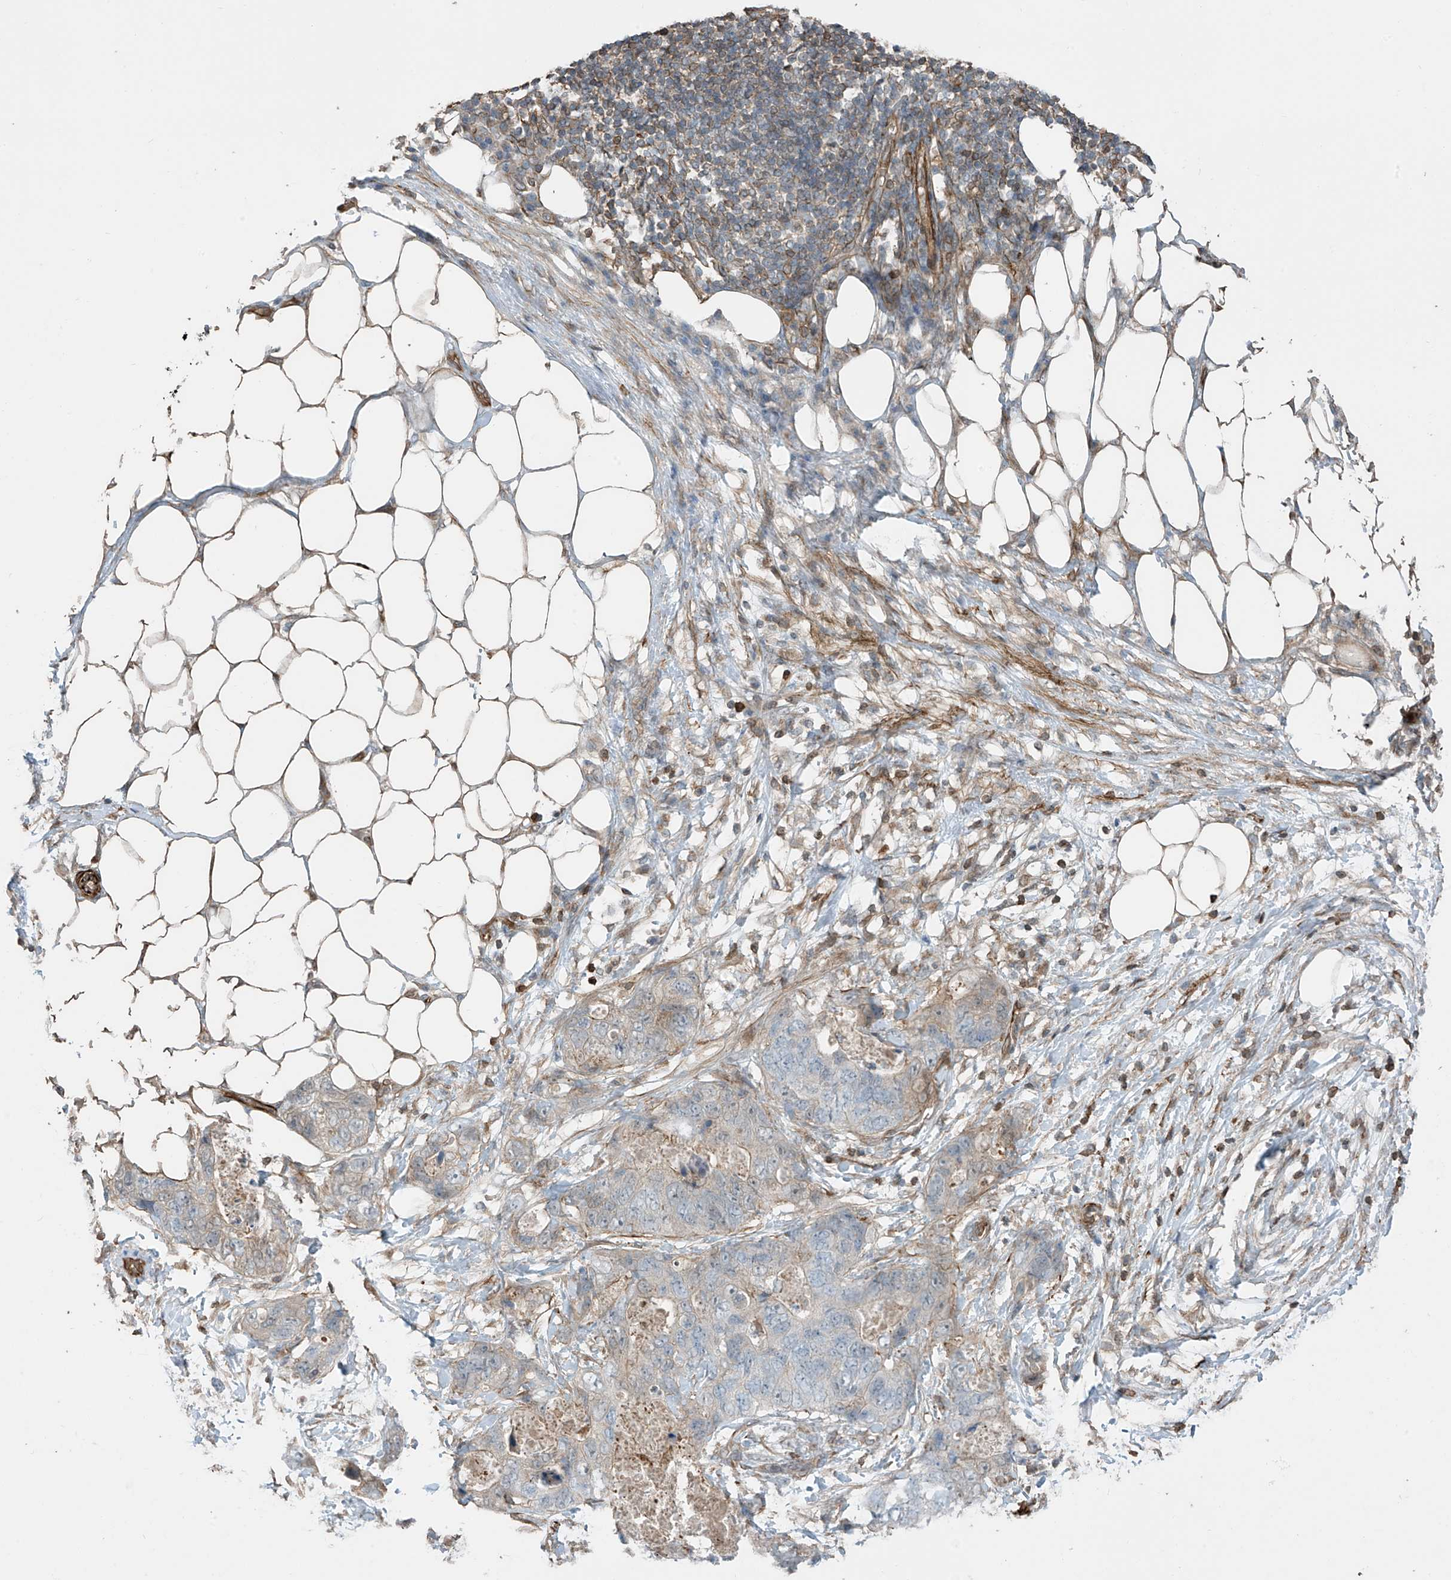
{"staining": {"intensity": "weak", "quantity": "<25%", "location": "cytoplasmic/membranous"}, "tissue": "stomach cancer", "cell_type": "Tumor cells", "image_type": "cancer", "snomed": [{"axis": "morphology", "description": "Adenocarcinoma, NOS"}, {"axis": "topography", "description": "Stomach"}], "caption": "Adenocarcinoma (stomach) was stained to show a protein in brown. There is no significant staining in tumor cells.", "gene": "SH3BGRL3", "patient": {"sex": "female", "age": 89}}